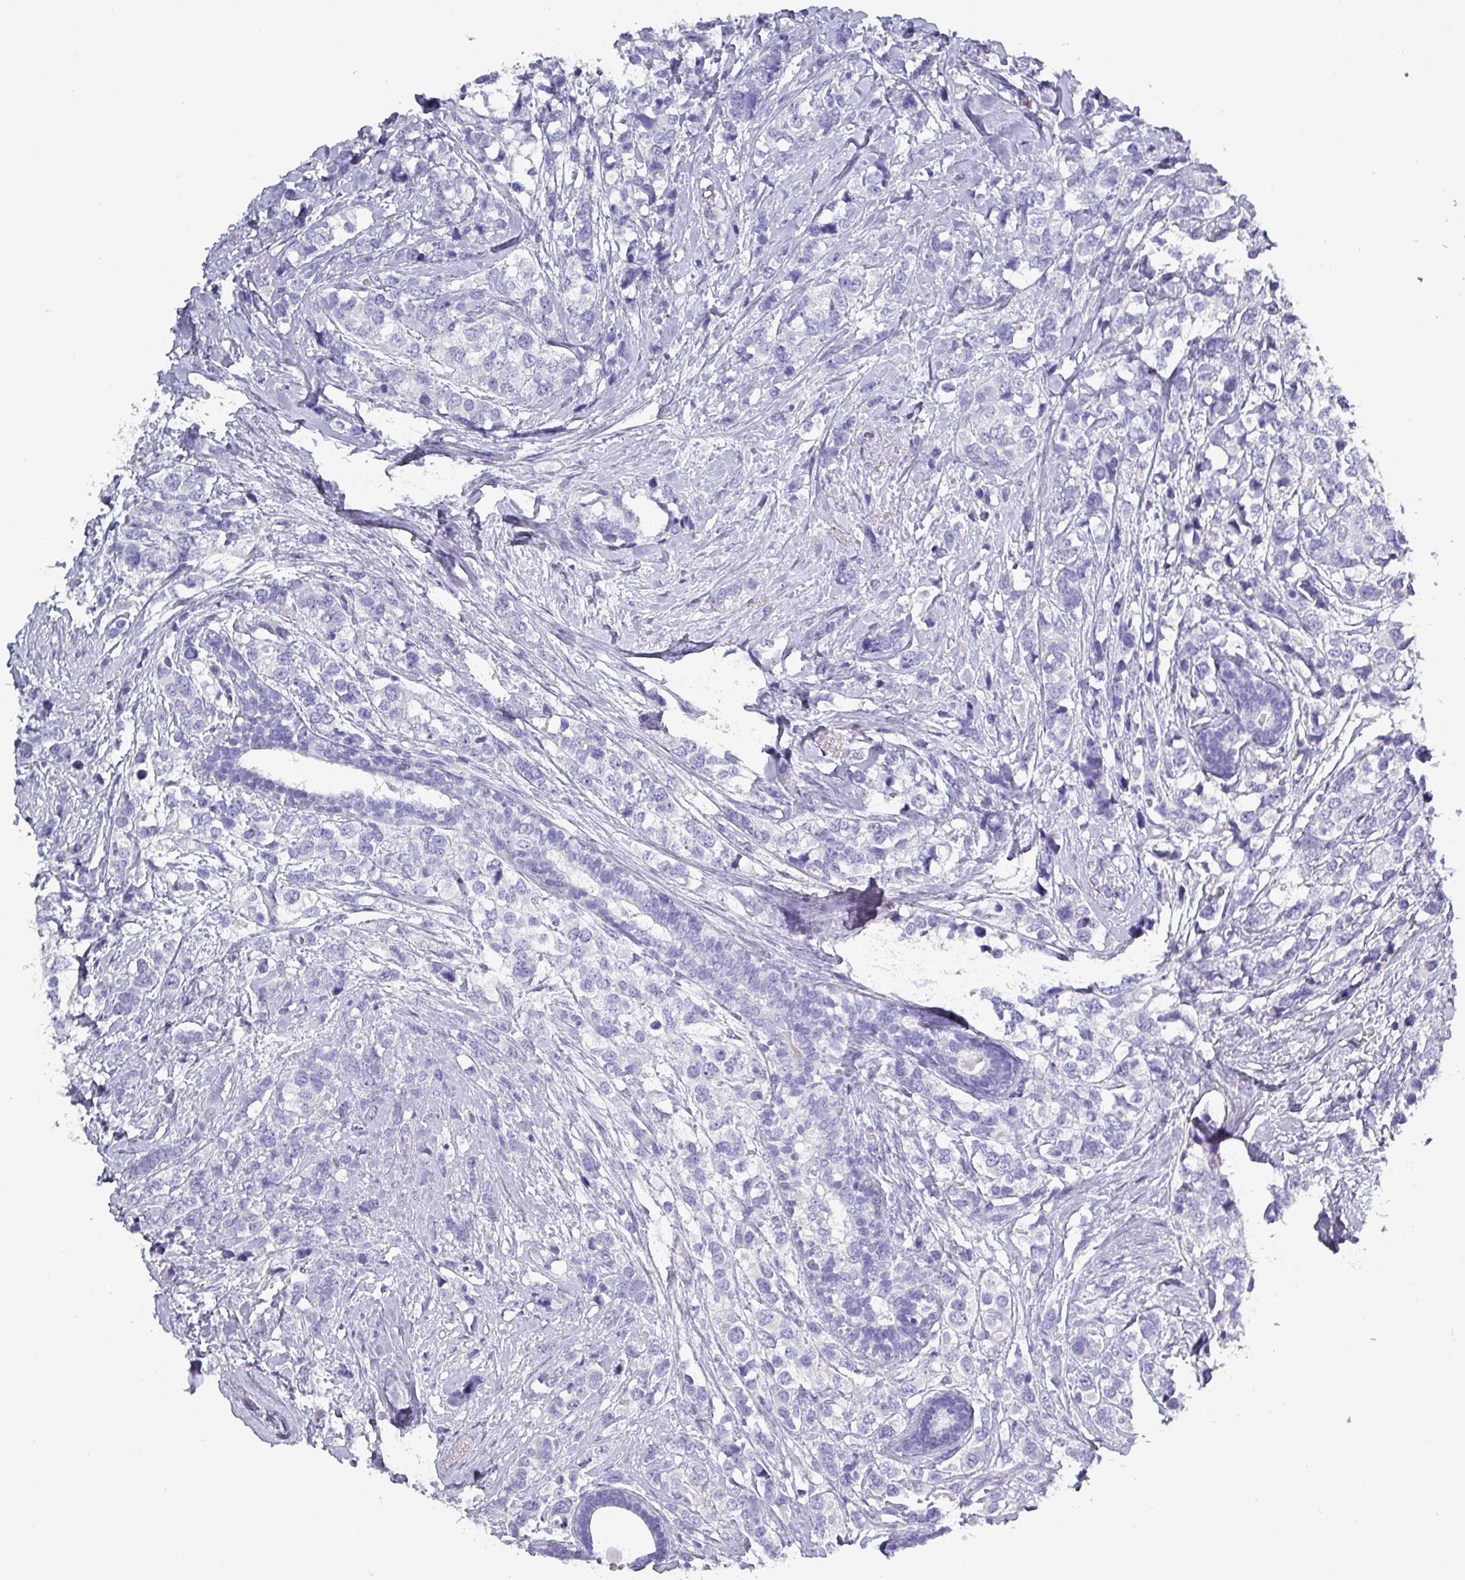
{"staining": {"intensity": "negative", "quantity": "none", "location": "none"}, "tissue": "breast cancer", "cell_type": "Tumor cells", "image_type": "cancer", "snomed": [{"axis": "morphology", "description": "Lobular carcinoma"}, {"axis": "topography", "description": "Breast"}], "caption": "Immunohistochemistry of breast cancer (lobular carcinoma) demonstrates no staining in tumor cells.", "gene": "INS-IGF2", "patient": {"sex": "female", "age": 59}}